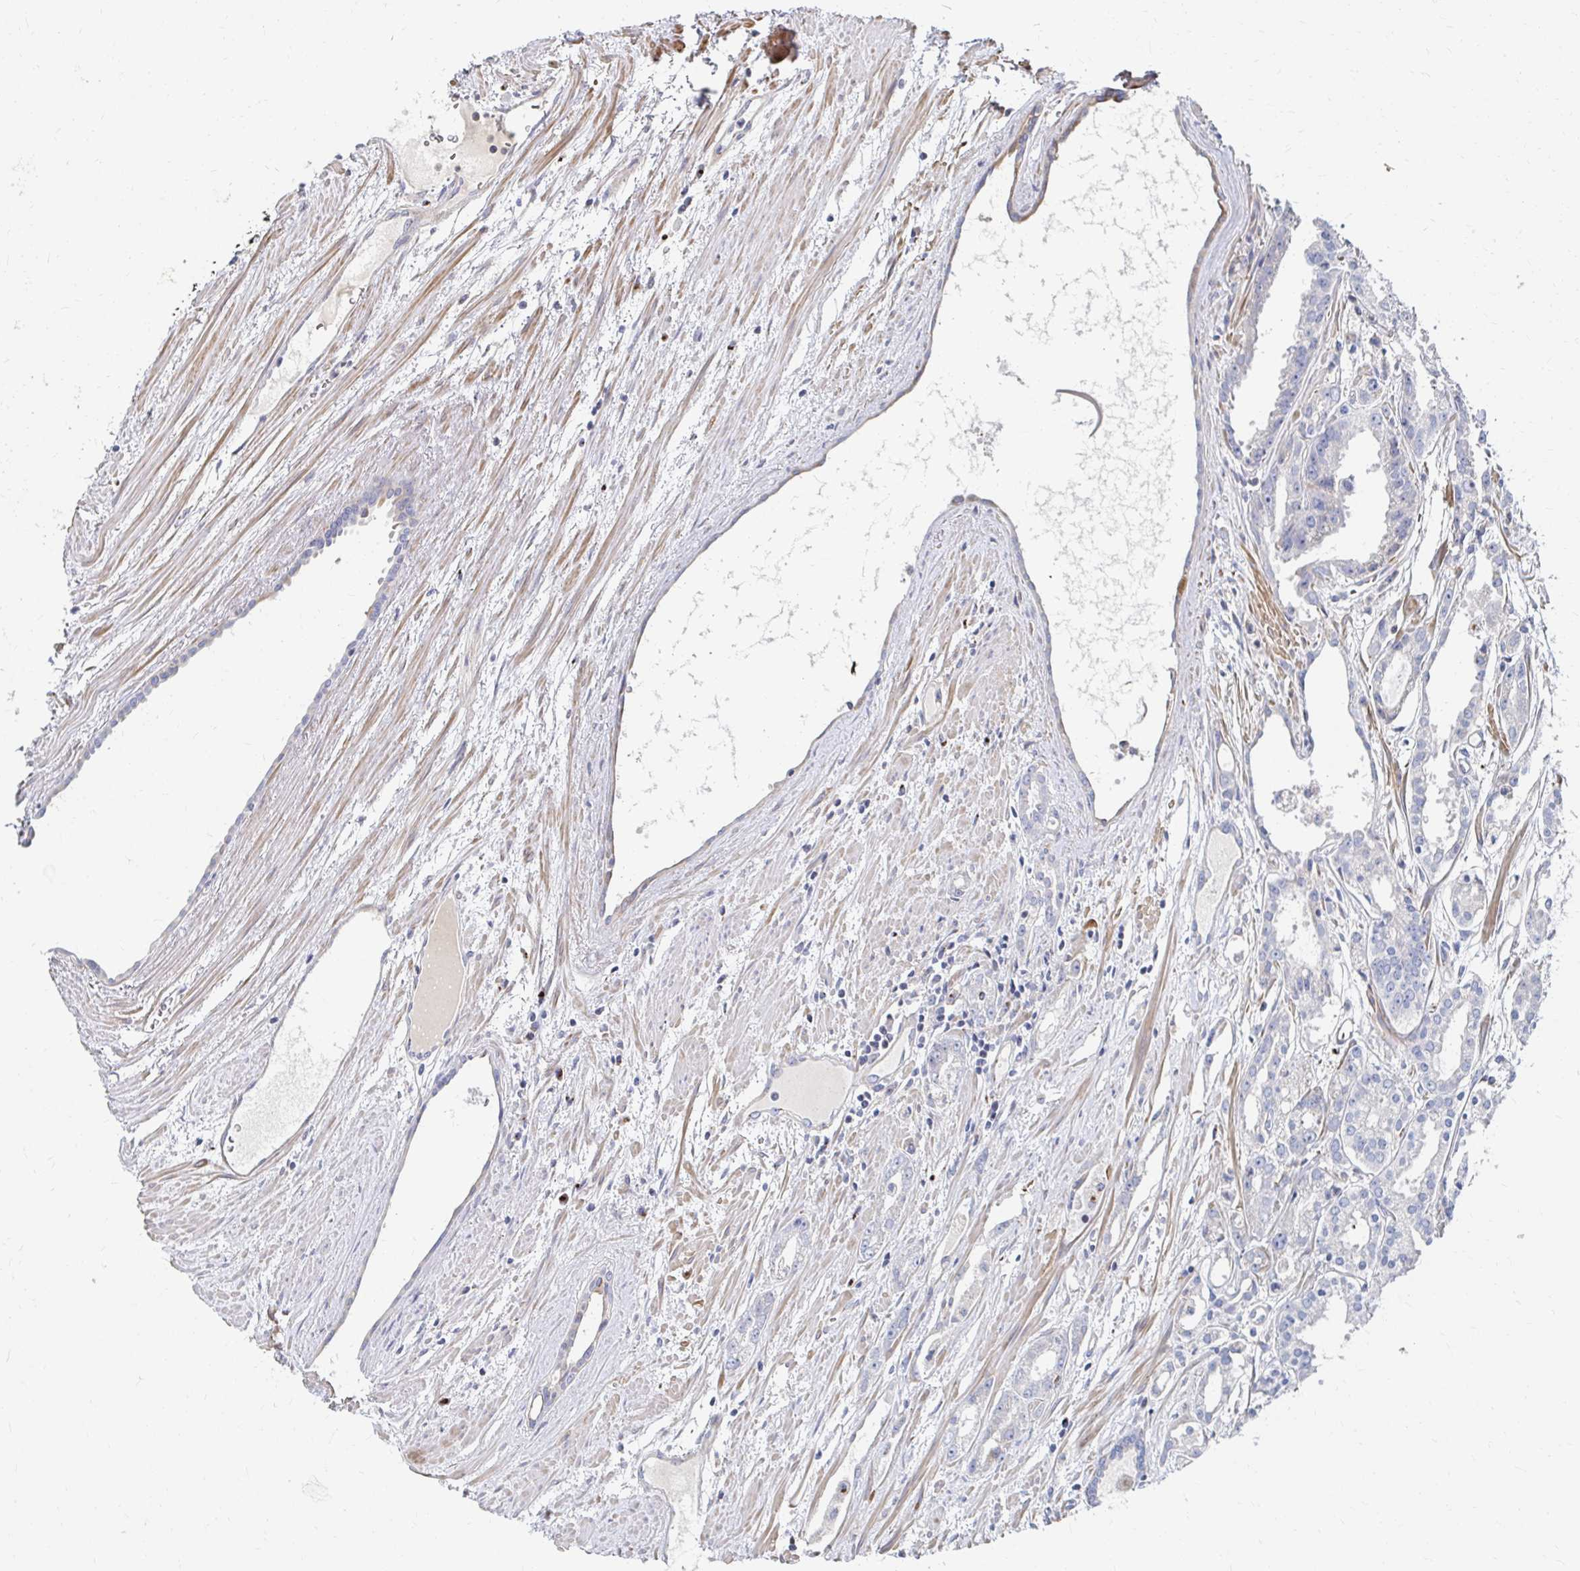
{"staining": {"intensity": "negative", "quantity": "none", "location": "none"}, "tissue": "prostate cancer", "cell_type": "Tumor cells", "image_type": "cancer", "snomed": [{"axis": "morphology", "description": "Adenocarcinoma, High grade"}, {"axis": "topography", "description": "Prostate"}], "caption": "A histopathology image of prostate cancer (adenocarcinoma (high-grade)) stained for a protein reveals no brown staining in tumor cells. (Stains: DAB (3,3'-diaminobenzidine) immunohistochemistry (IHC) with hematoxylin counter stain, Microscopy: brightfield microscopy at high magnification).", "gene": "MAN1A1", "patient": {"sex": "male", "age": 68}}